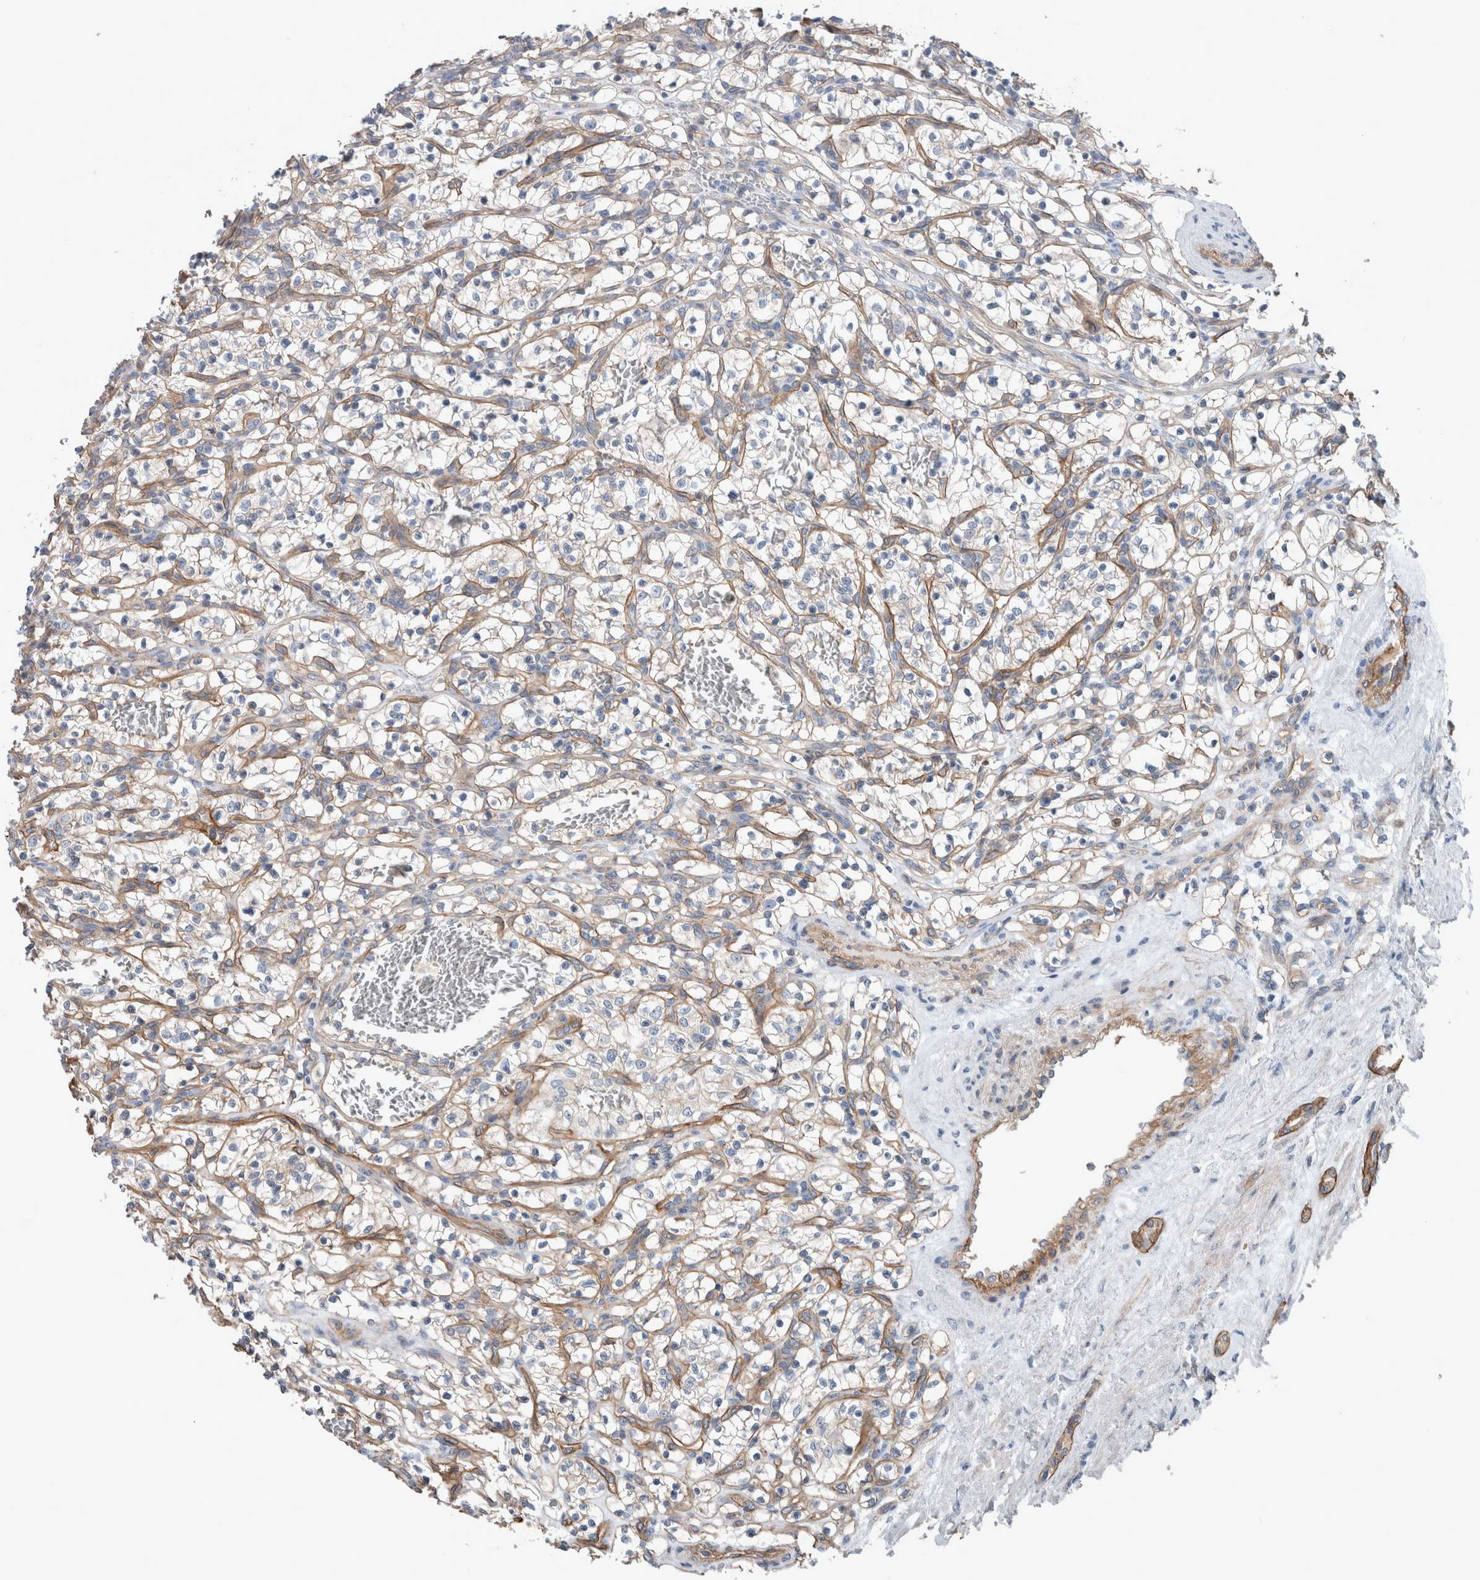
{"staining": {"intensity": "weak", "quantity": "<25%", "location": "cytoplasmic/membranous"}, "tissue": "renal cancer", "cell_type": "Tumor cells", "image_type": "cancer", "snomed": [{"axis": "morphology", "description": "Adenocarcinoma, NOS"}, {"axis": "topography", "description": "Kidney"}], "caption": "Immunohistochemistry of human adenocarcinoma (renal) reveals no positivity in tumor cells.", "gene": "BCAM", "patient": {"sex": "female", "age": 57}}